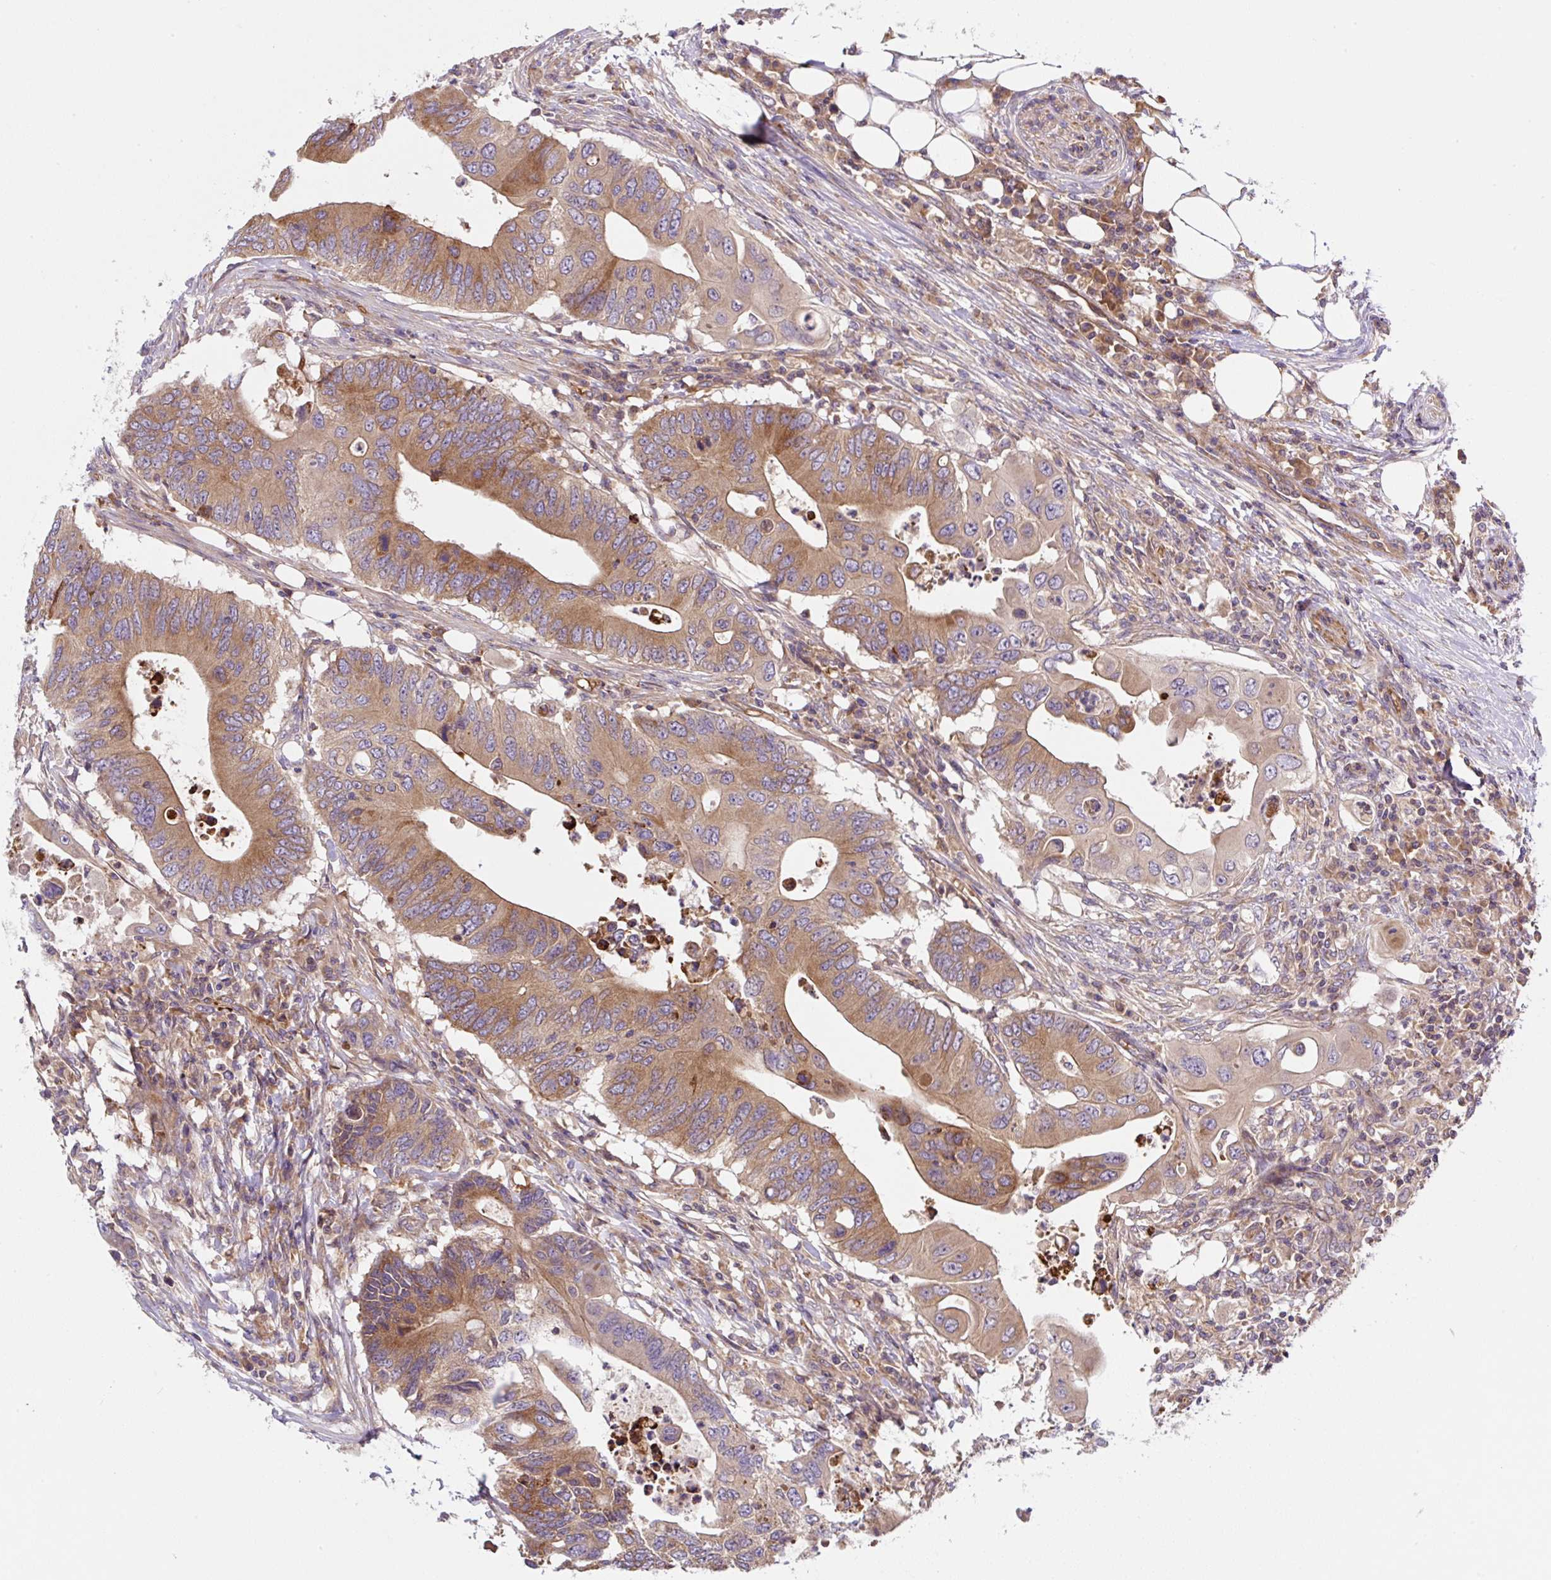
{"staining": {"intensity": "moderate", "quantity": ">75%", "location": "cytoplasmic/membranous"}, "tissue": "colorectal cancer", "cell_type": "Tumor cells", "image_type": "cancer", "snomed": [{"axis": "morphology", "description": "Adenocarcinoma, NOS"}, {"axis": "topography", "description": "Colon"}], "caption": "The photomicrograph displays staining of colorectal cancer (adenocarcinoma), revealing moderate cytoplasmic/membranous protein expression (brown color) within tumor cells. (Brightfield microscopy of DAB IHC at high magnification).", "gene": "APOBEC3D", "patient": {"sex": "male", "age": 71}}